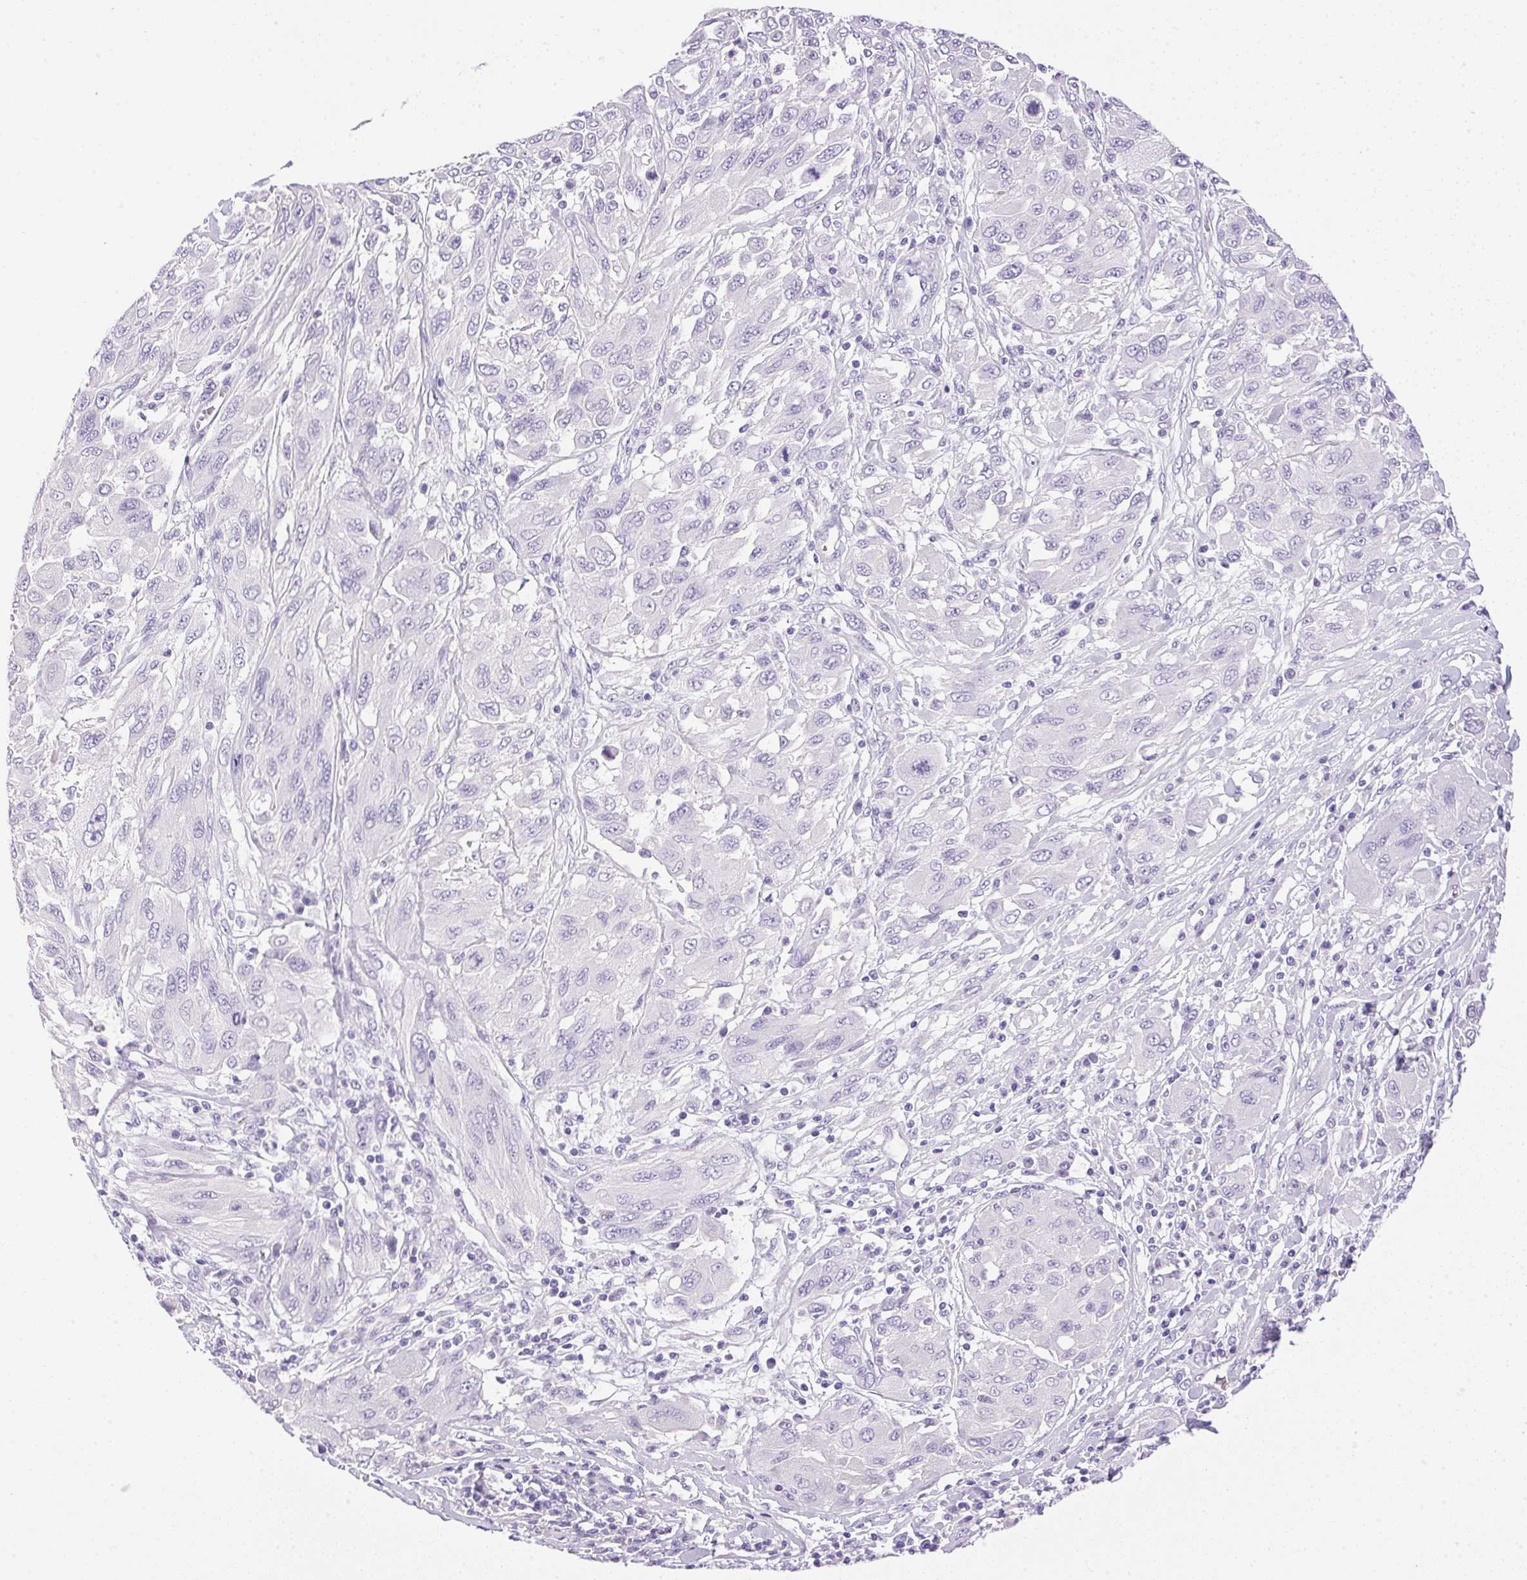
{"staining": {"intensity": "negative", "quantity": "none", "location": "none"}, "tissue": "melanoma", "cell_type": "Tumor cells", "image_type": "cancer", "snomed": [{"axis": "morphology", "description": "Malignant melanoma, NOS"}, {"axis": "topography", "description": "Skin"}], "caption": "The histopathology image exhibits no staining of tumor cells in malignant melanoma.", "gene": "ATP6V0A4", "patient": {"sex": "female", "age": 91}}